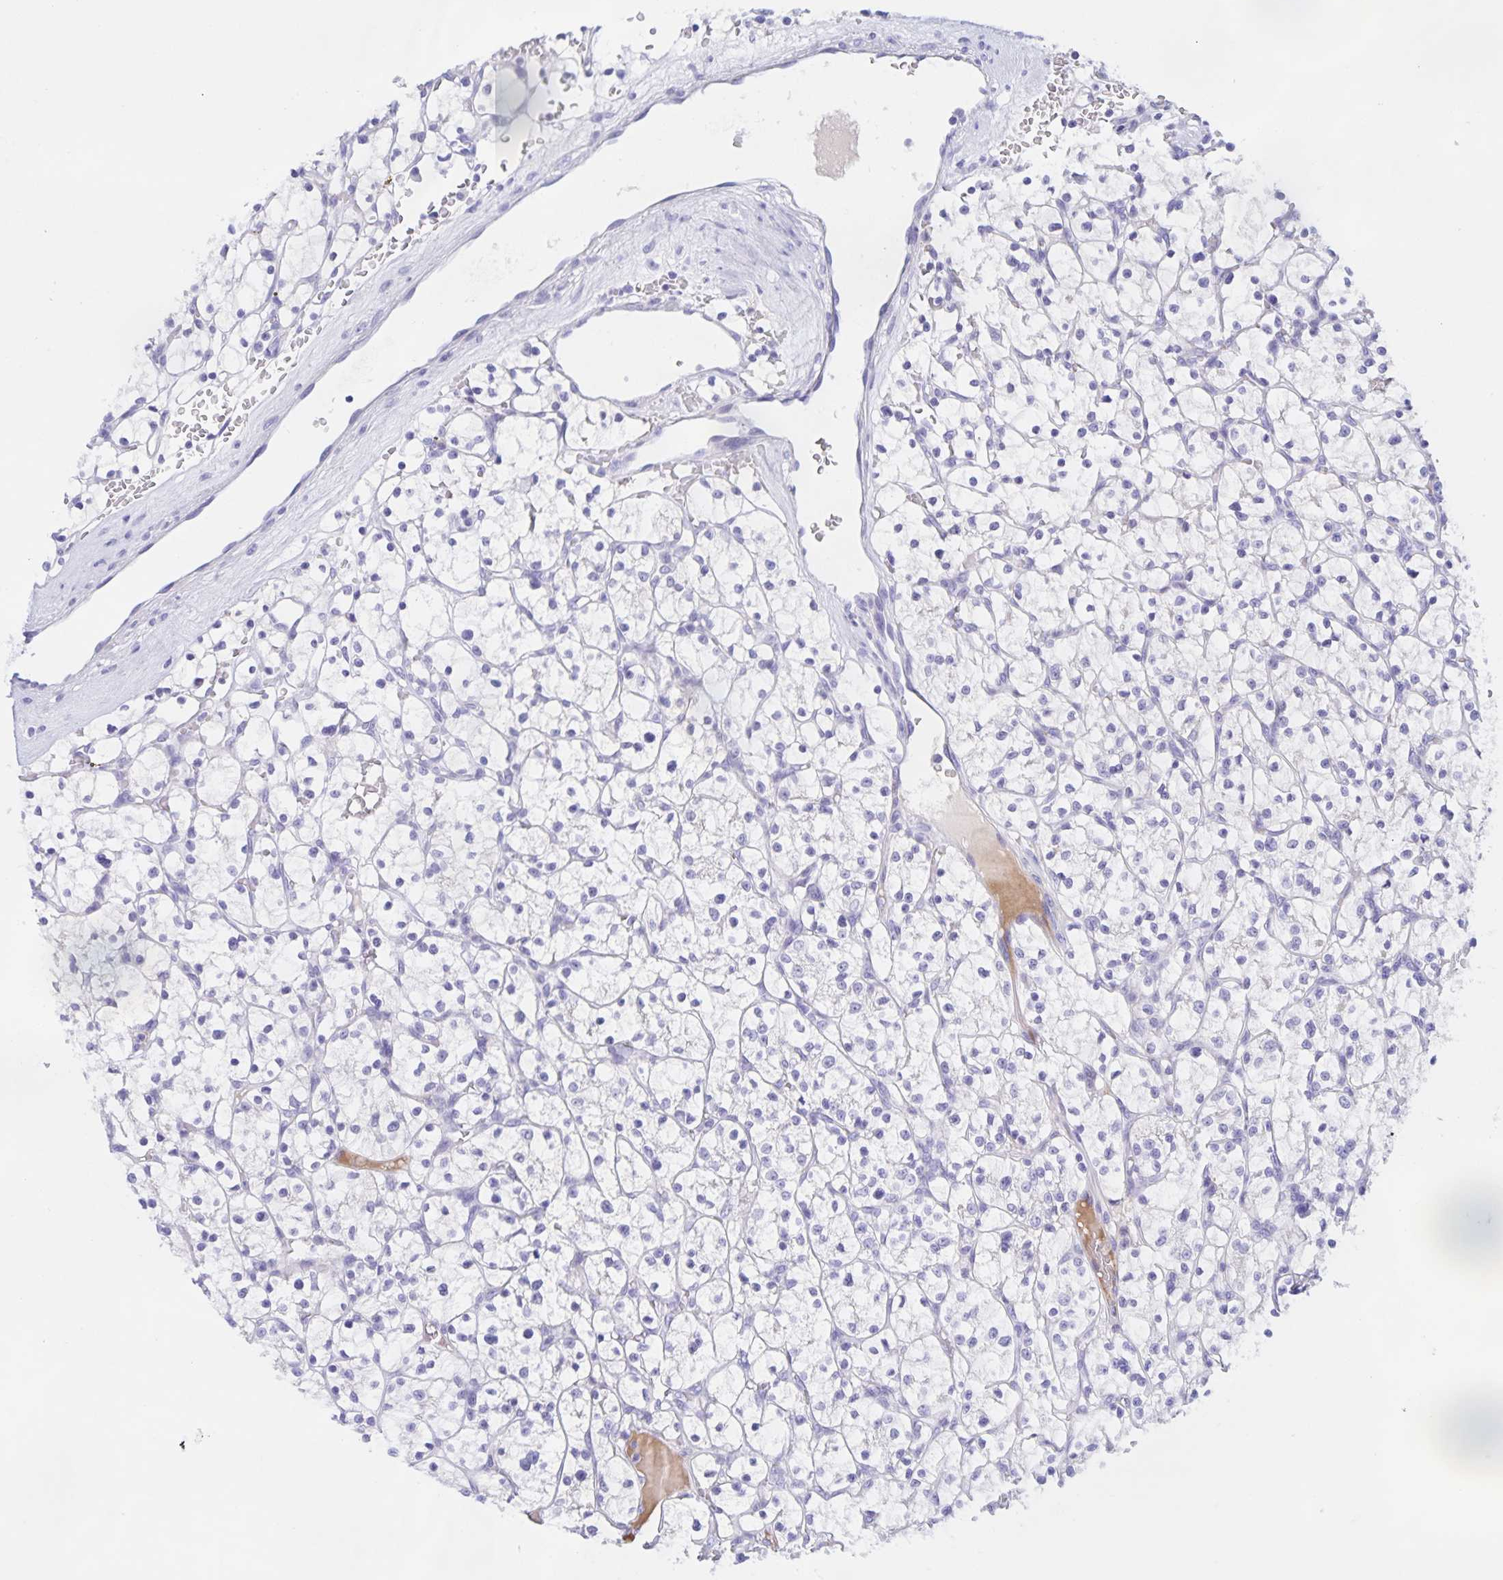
{"staining": {"intensity": "negative", "quantity": "none", "location": "none"}, "tissue": "renal cancer", "cell_type": "Tumor cells", "image_type": "cancer", "snomed": [{"axis": "morphology", "description": "Adenocarcinoma, NOS"}, {"axis": "topography", "description": "Kidney"}], "caption": "This is a histopathology image of IHC staining of renal cancer, which shows no positivity in tumor cells.", "gene": "CATSPER4", "patient": {"sex": "female", "age": 64}}